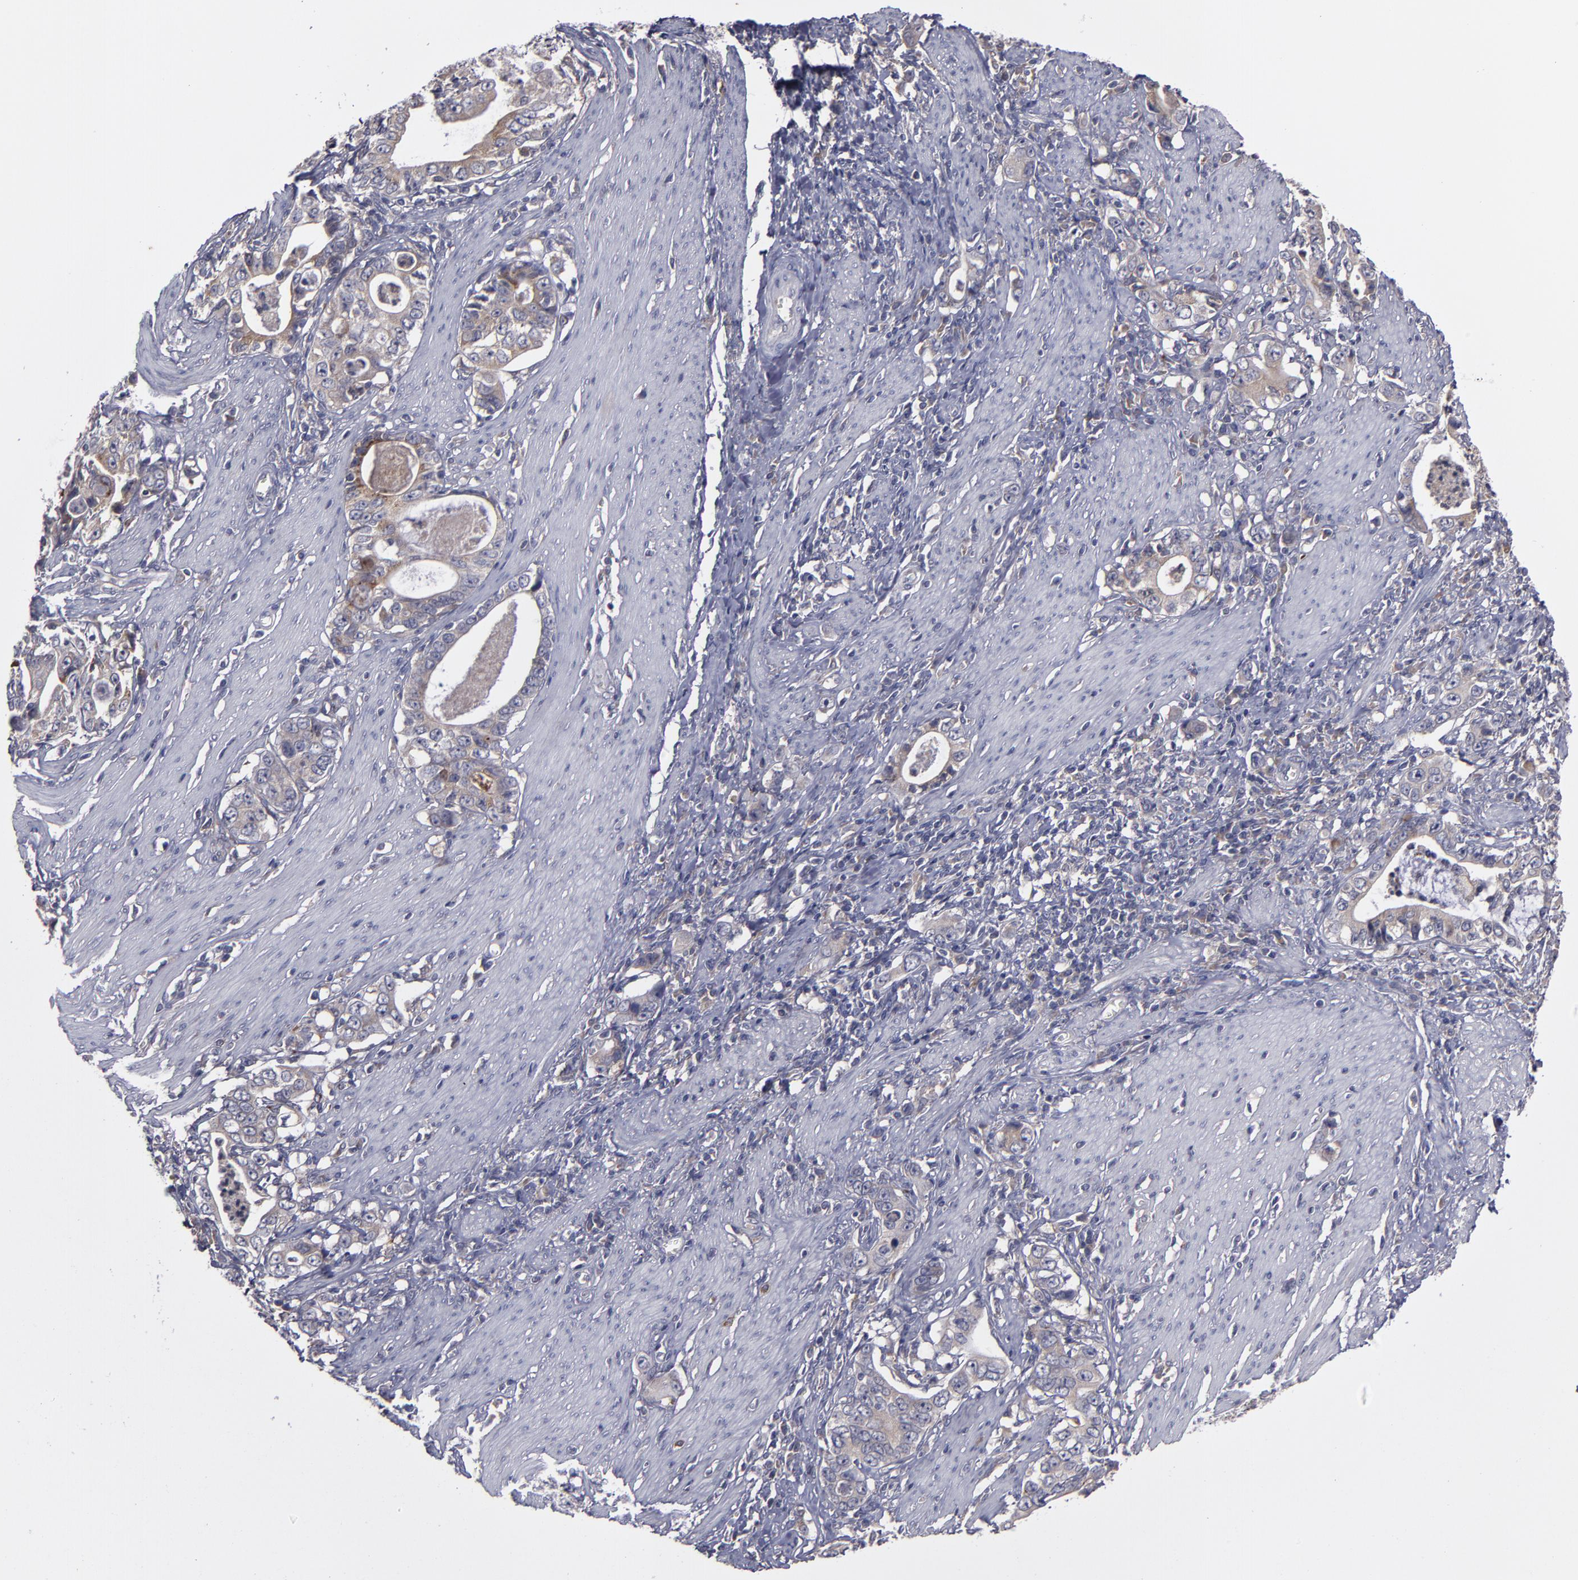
{"staining": {"intensity": "weak", "quantity": ">75%", "location": "cytoplasmic/membranous"}, "tissue": "stomach cancer", "cell_type": "Tumor cells", "image_type": "cancer", "snomed": [{"axis": "morphology", "description": "Adenocarcinoma, NOS"}, {"axis": "topography", "description": "Stomach, lower"}], "caption": "Protein staining of stomach cancer (adenocarcinoma) tissue shows weak cytoplasmic/membranous expression in approximately >75% of tumor cells.", "gene": "MMP11", "patient": {"sex": "female", "age": 72}}